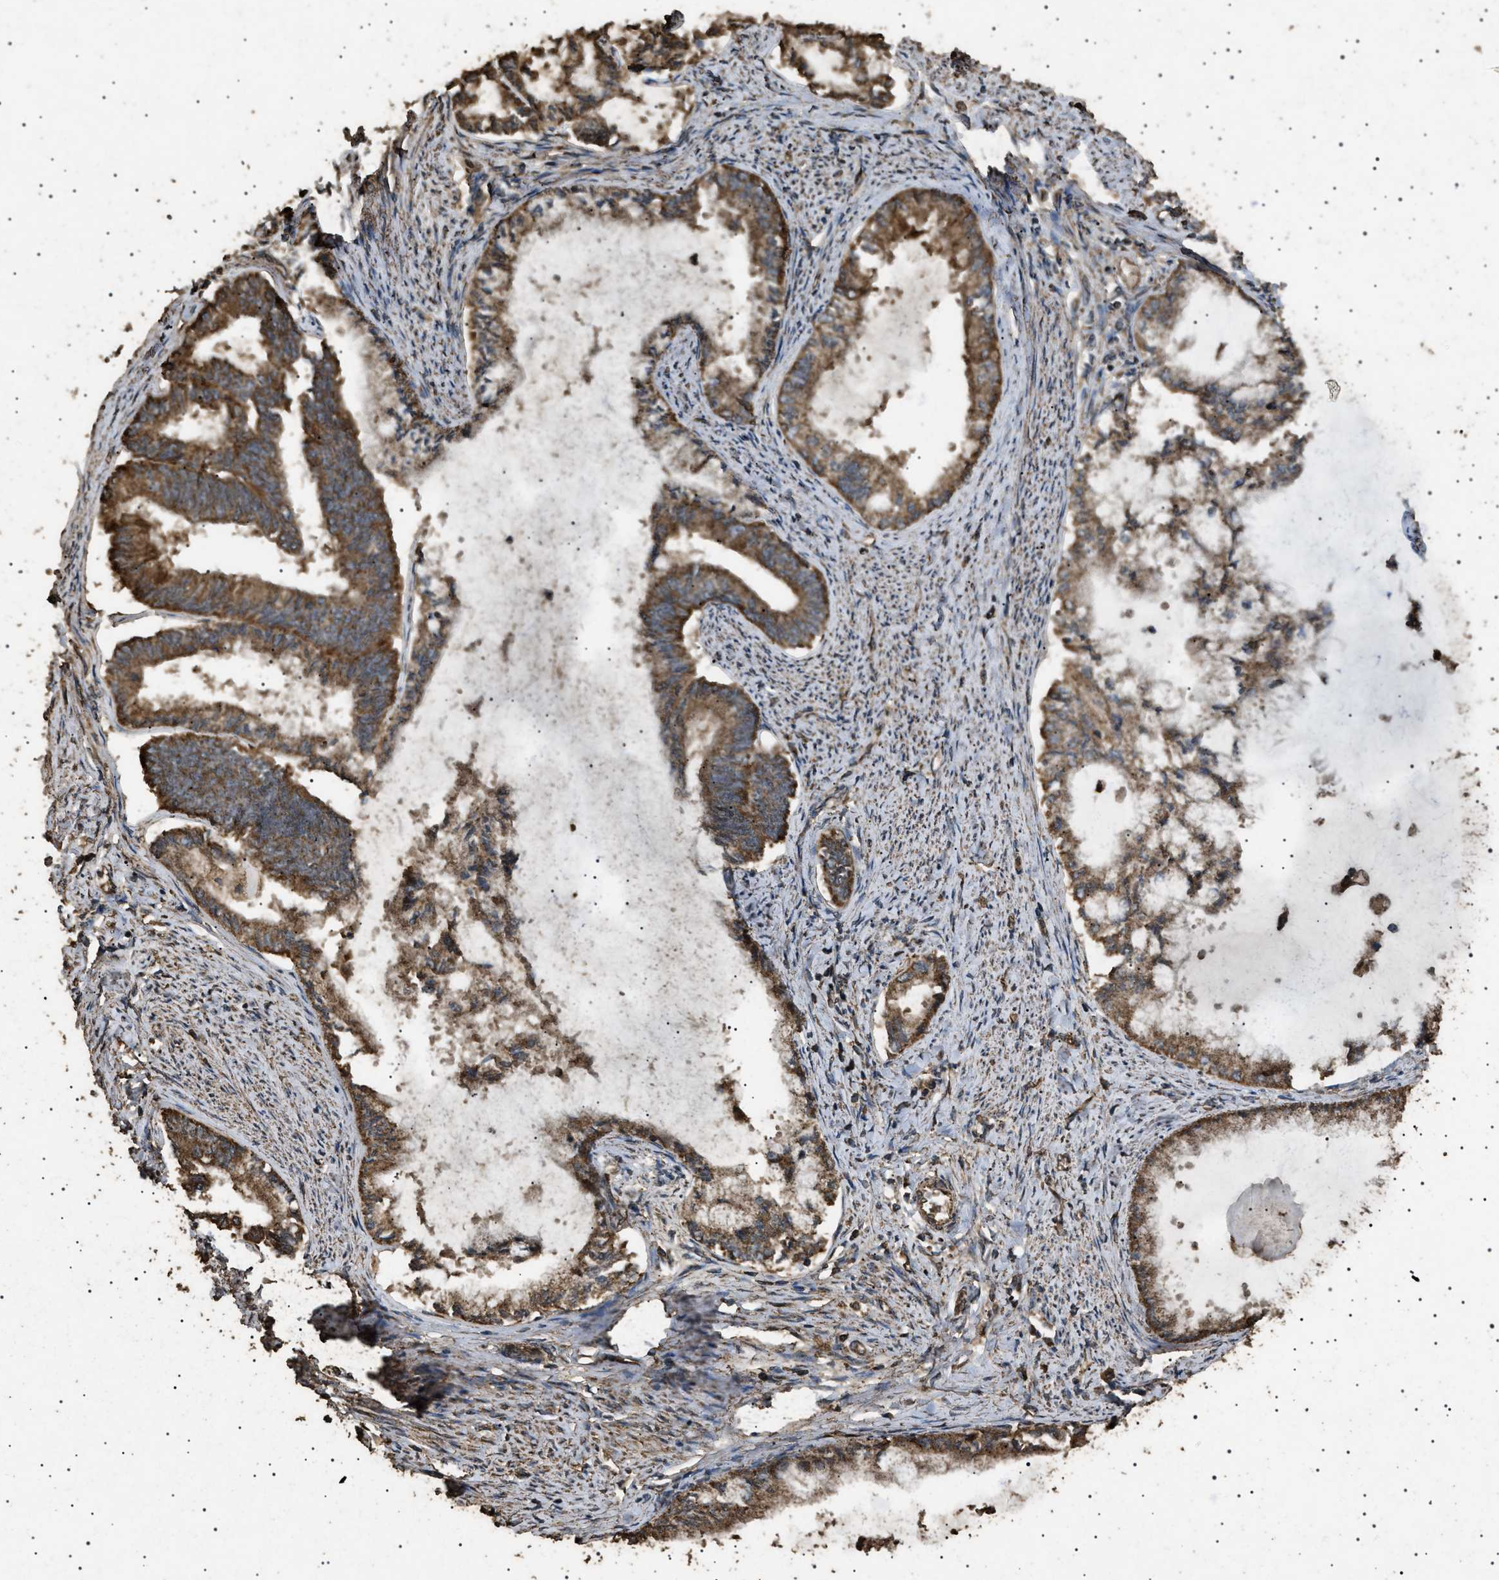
{"staining": {"intensity": "strong", "quantity": ">75%", "location": "cytoplasmic/membranous"}, "tissue": "endometrial cancer", "cell_type": "Tumor cells", "image_type": "cancer", "snomed": [{"axis": "morphology", "description": "Adenocarcinoma, NOS"}, {"axis": "topography", "description": "Endometrium"}], "caption": "Endometrial cancer (adenocarcinoma) stained with immunohistochemistry exhibits strong cytoplasmic/membranous positivity in about >75% of tumor cells. Nuclei are stained in blue.", "gene": "CYRIA", "patient": {"sex": "female", "age": 86}}